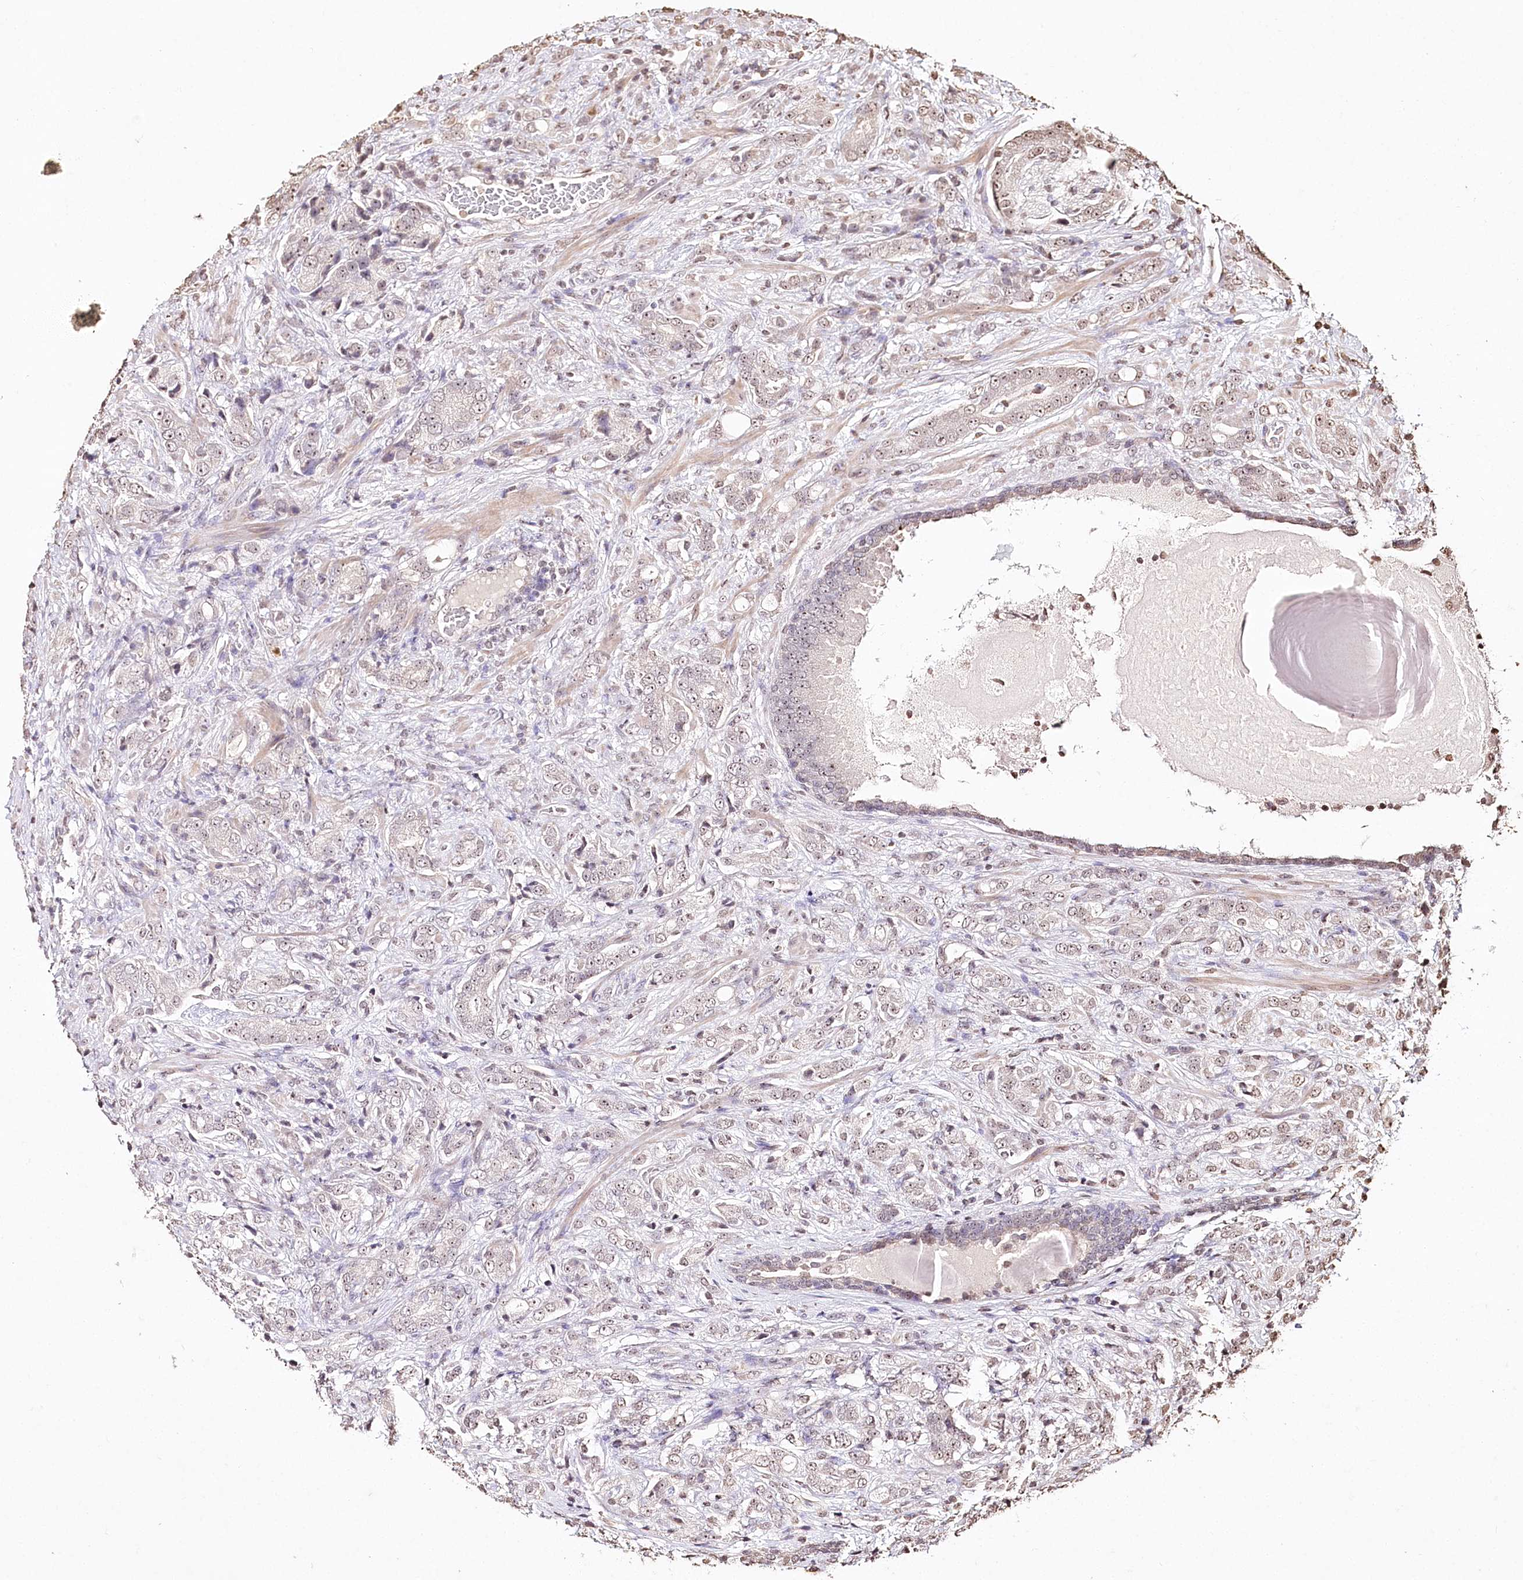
{"staining": {"intensity": "weak", "quantity": "25%-75%", "location": "nuclear"}, "tissue": "prostate cancer", "cell_type": "Tumor cells", "image_type": "cancer", "snomed": [{"axis": "morphology", "description": "Adenocarcinoma, High grade"}, {"axis": "topography", "description": "Prostate"}], "caption": "An image of human adenocarcinoma (high-grade) (prostate) stained for a protein exhibits weak nuclear brown staining in tumor cells.", "gene": "DMXL1", "patient": {"sex": "male", "age": 57}}